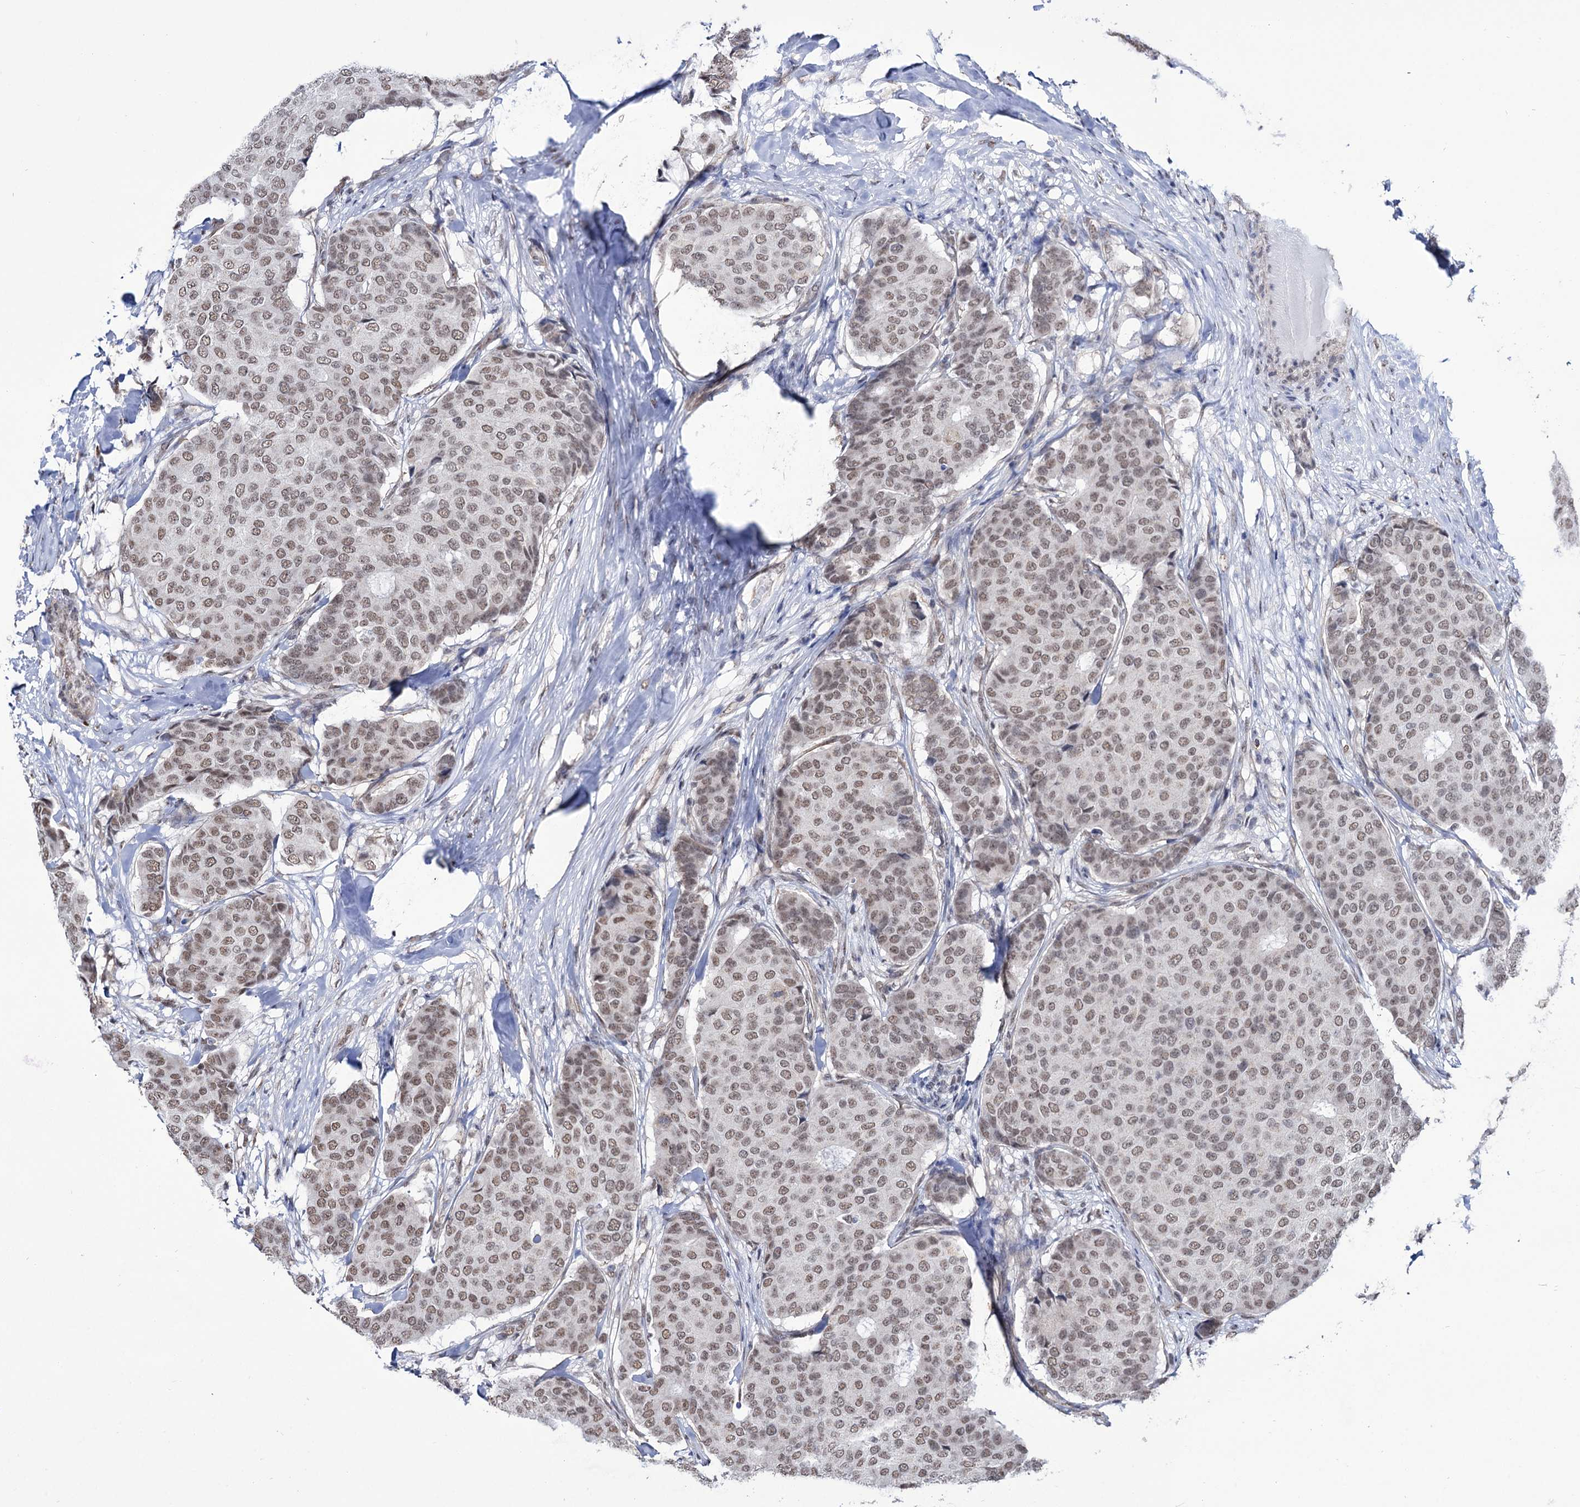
{"staining": {"intensity": "moderate", "quantity": ">75%", "location": "nuclear"}, "tissue": "breast cancer", "cell_type": "Tumor cells", "image_type": "cancer", "snomed": [{"axis": "morphology", "description": "Duct carcinoma"}, {"axis": "topography", "description": "Breast"}], "caption": "Human infiltrating ductal carcinoma (breast) stained with a brown dye shows moderate nuclear positive staining in approximately >75% of tumor cells.", "gene": "ABHD10", "patient": {"sex": "female", "age": 75}}